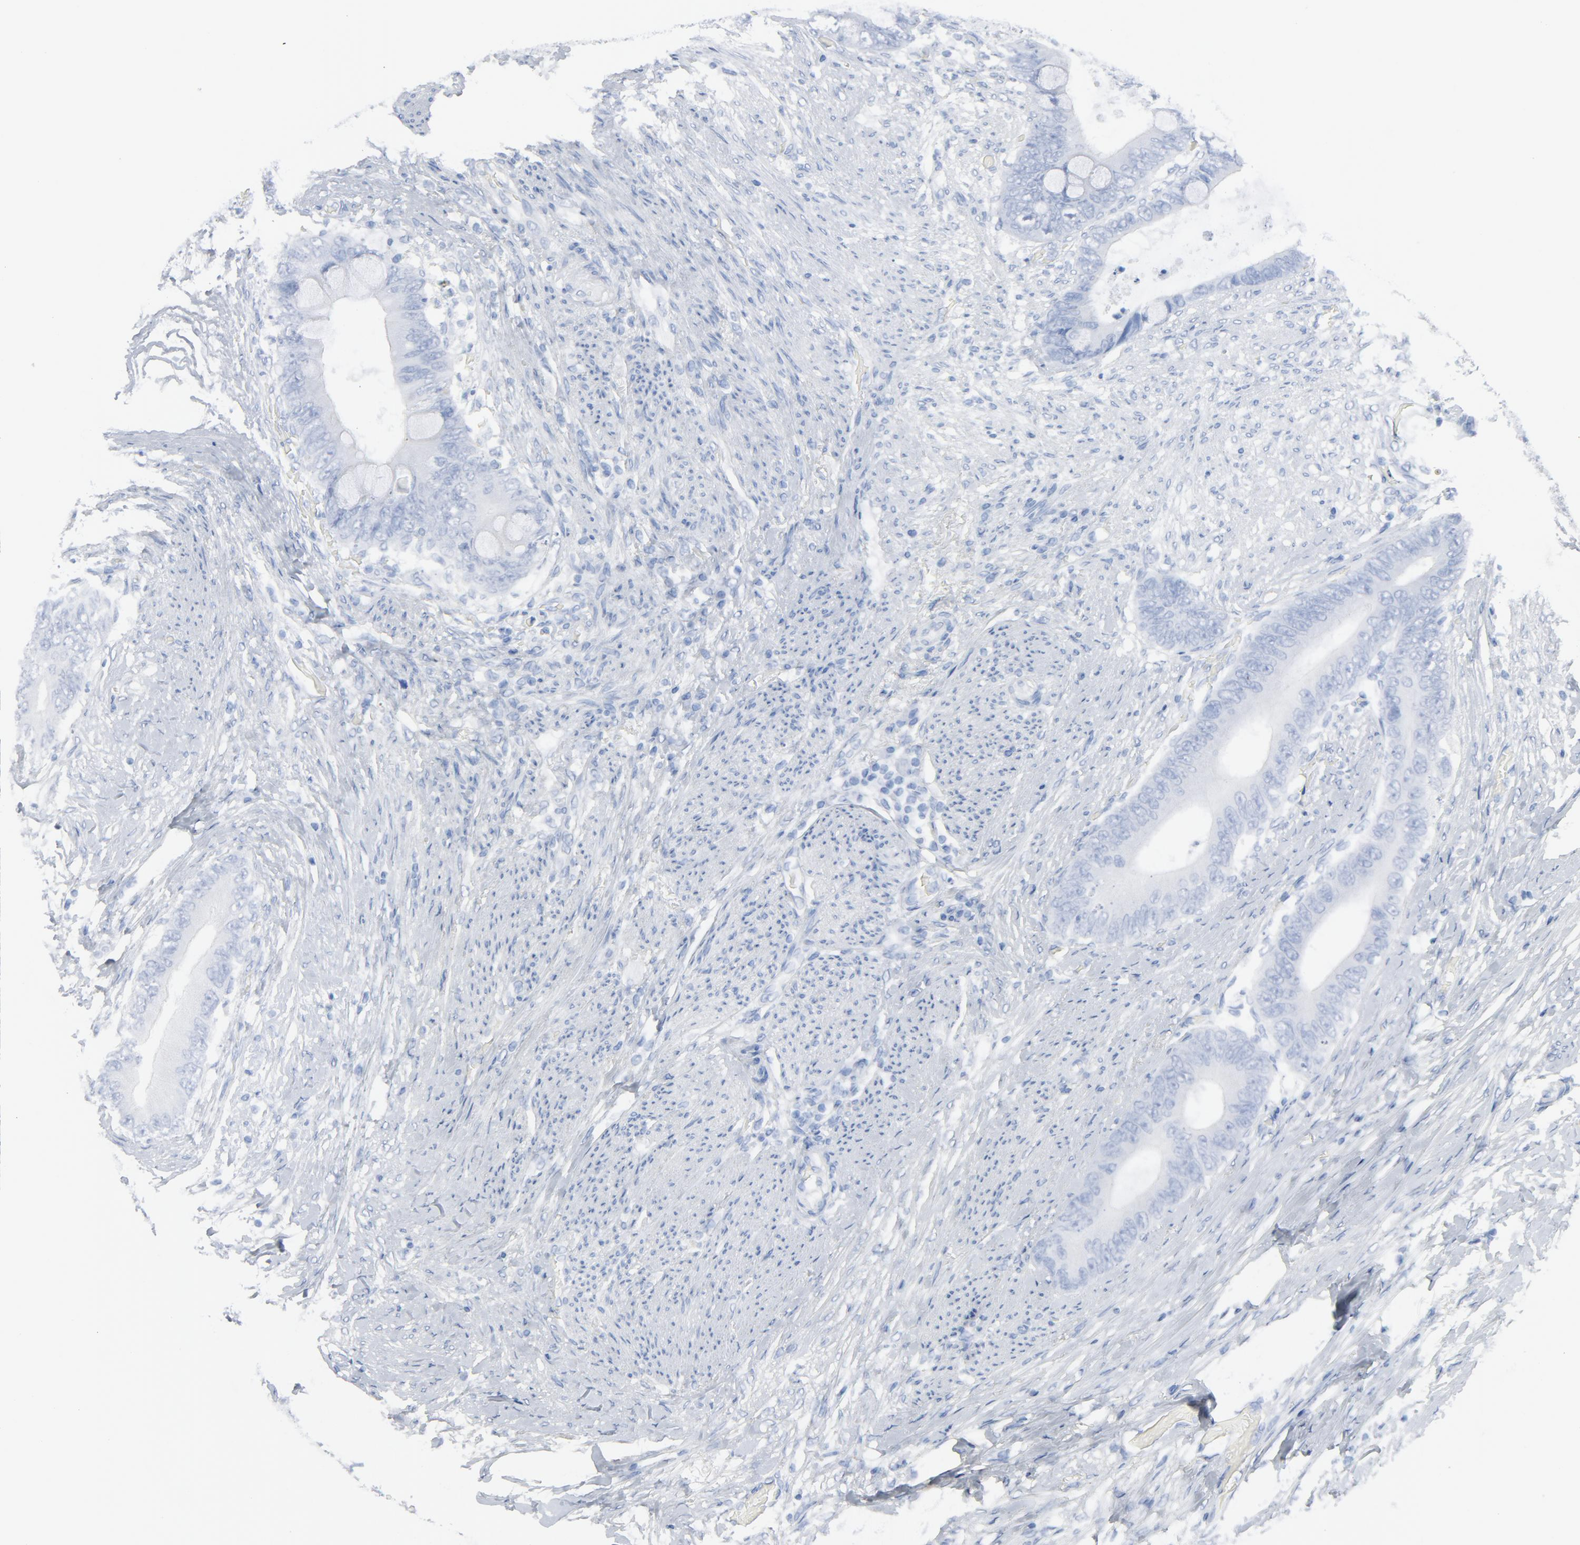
{"staining": {"intensity": "negative", "quantity": "none", "location": "none"}, "tissue": "colorectal cancer", "cell_type": "Tumor cells", "image_type": "cancer", "snomed": [{"axis": "morphology", "description": "Normal tissue, NOS"}, {"axis": "morphology", "description": "Adenocarcinoma, NOS"}, {"axis": "topography", "description": "Rectum"}, {"axis": "topography", "description": "Peripheral nerve tissue"}], "caption": "An immunohistochemistry (IHC) histopathology image of colorectal cancer (adenocarcinoma) is shown. There is no staining in tumor cells of colorectal cancer (adenocarcinoma).", "gene": "C14orf119", "patient": {"sex": "female", "age": 77}}